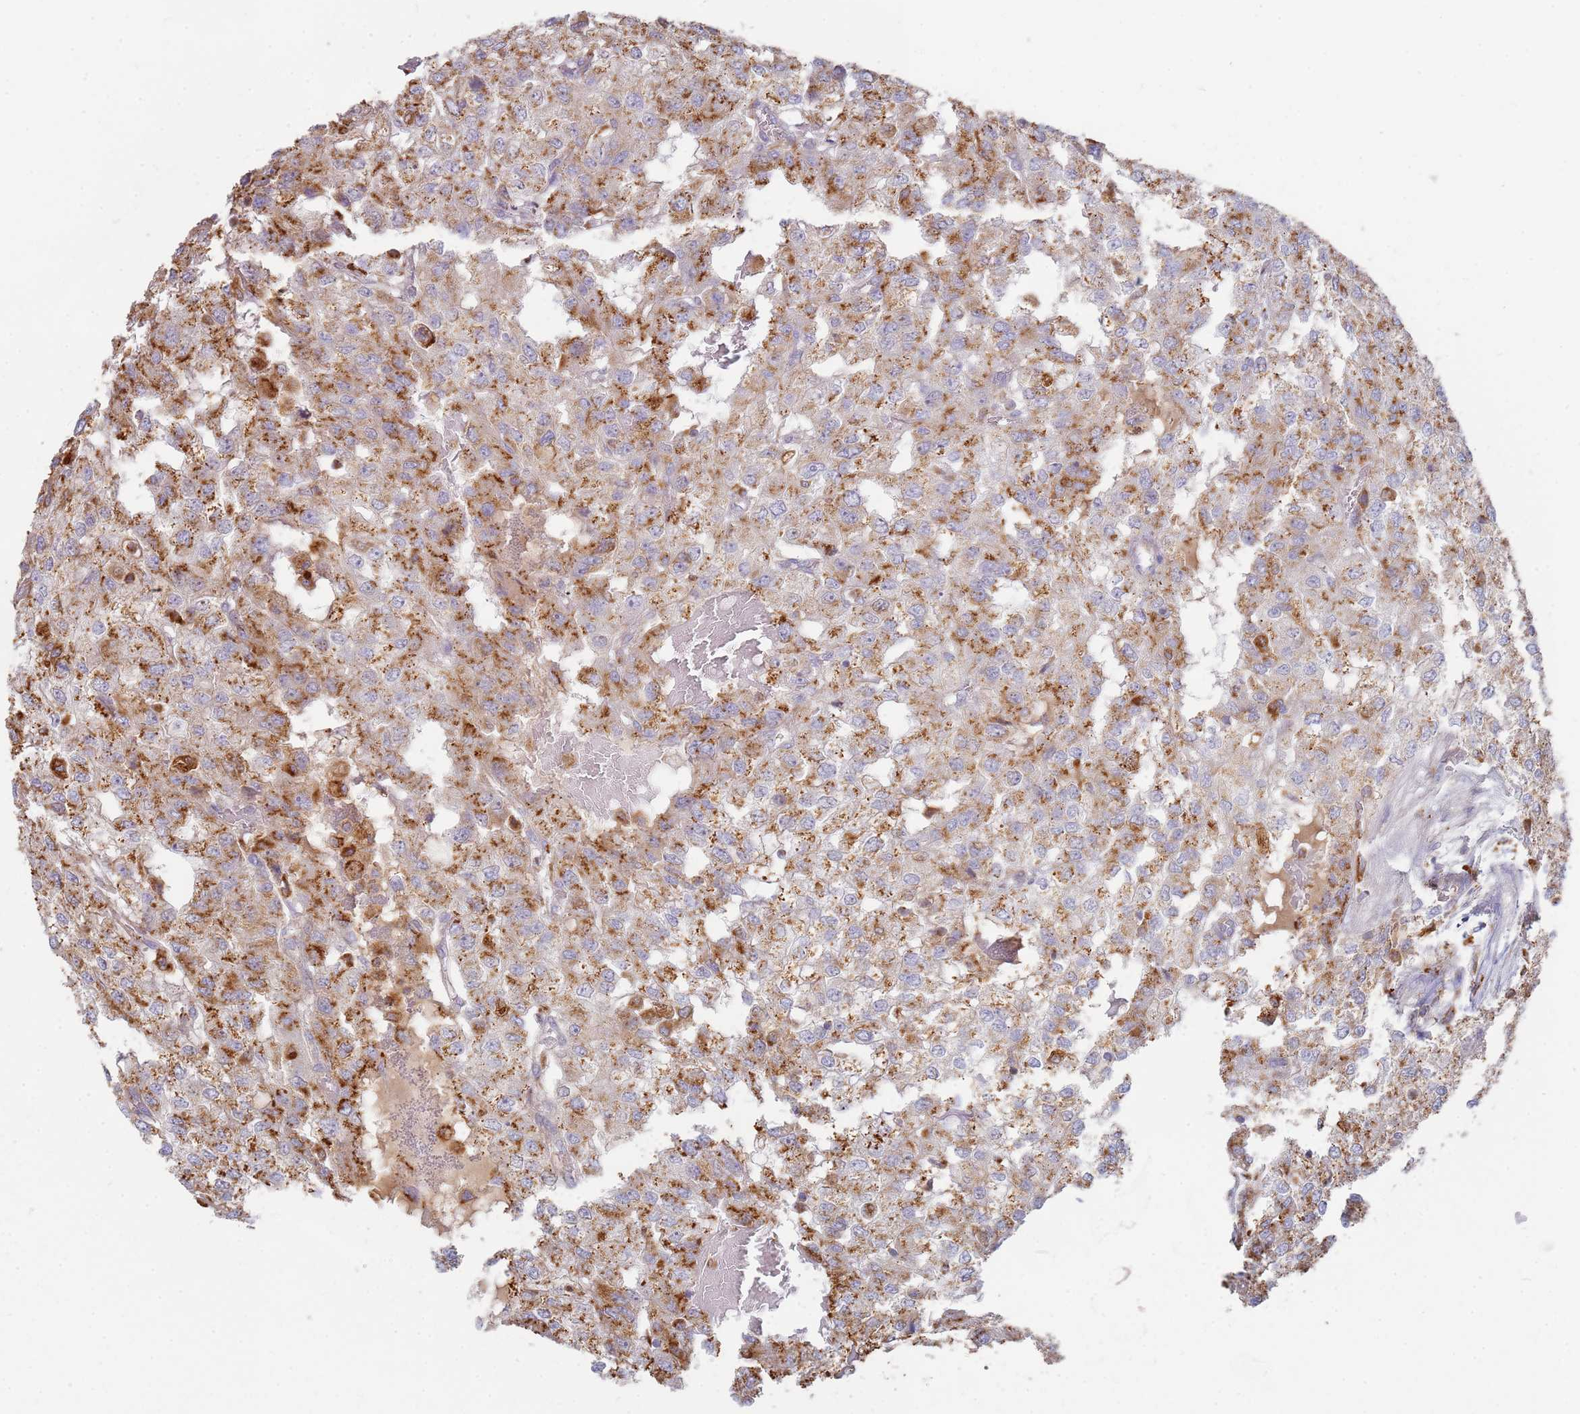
{"staining": {"intensity": "moderate", "quantity": ">75%", "location": "cytoplasmic/membranous"}, "tissue": "renal cancer", "cell_type": "Tumor cells", "image_type": "cancer", "snomed": [{"axis": "morphology", "description": "Adenocarcinoma, NOS"}, {"axis": "topography", "description": "Kidney"}], "caption": "Human adenocarcinoma (renal) stained with a protein marker shows moderate staining in tumor cells.", "gene": "TMEM229B", "patient": {"sex": "female", "age": 54}}